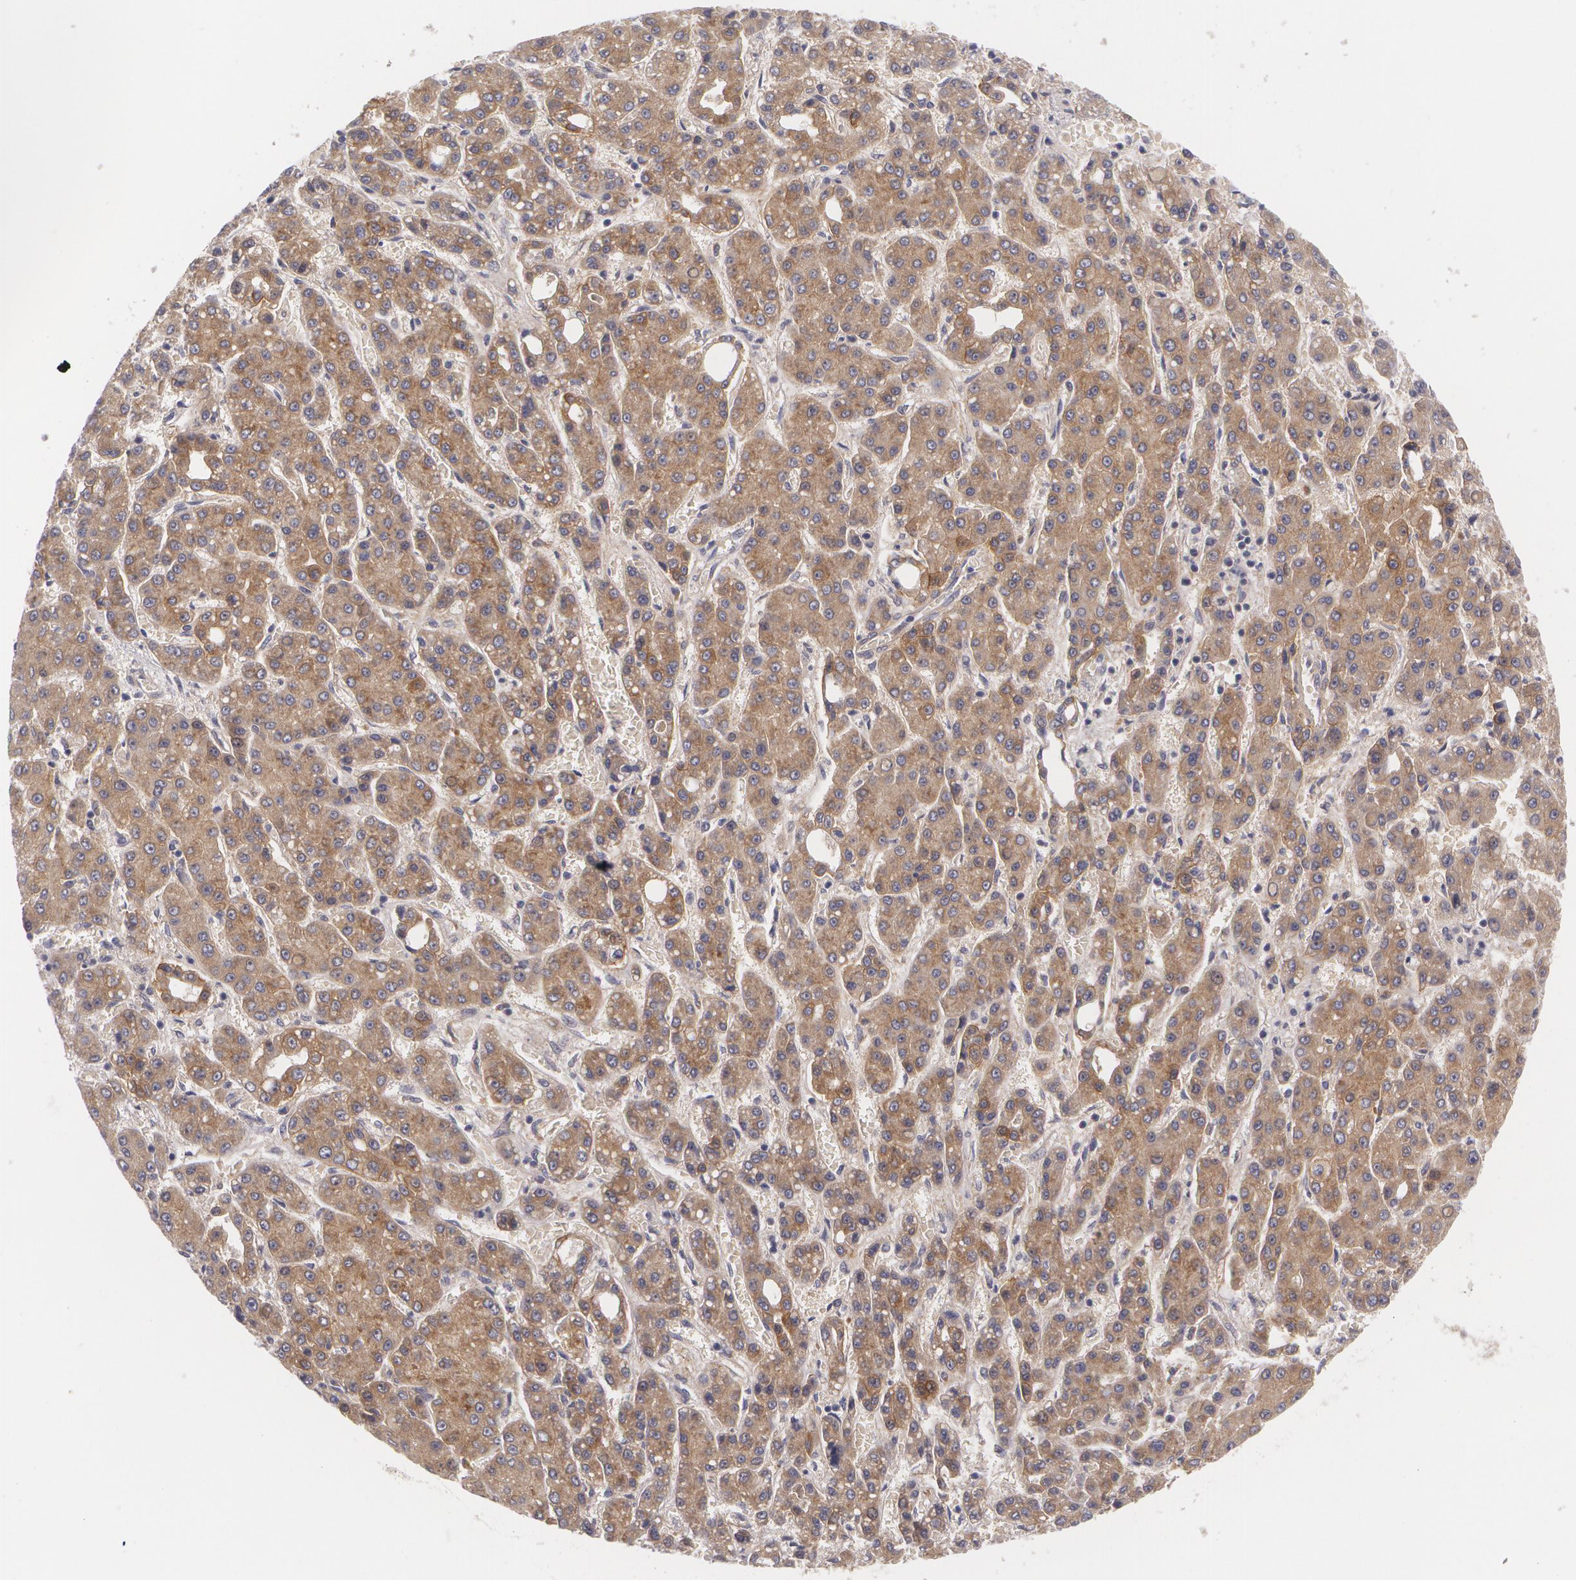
{"staining": {"intensity": "moderate", "quantity": ">75%", "location": "cytoplasmic/membranous"}, "tissue": "liver cancer", "cell_type": "Tumor cells", "image_type": "cancer", "snomed": [{"axis": "morphology", "description": "Carcinoma, Hepatocellular, NOS"}, {"axis": "topography", "description": "Liver"}], "caption": "Immunohistochemical staining of human liver hepatocellular carcinoma exhibits moderate cytoplasmic/membranous protein staining in approximately >75% of tumor cells.", "gene": "CASK", "patient": {"sex": "male", "age": 69}}